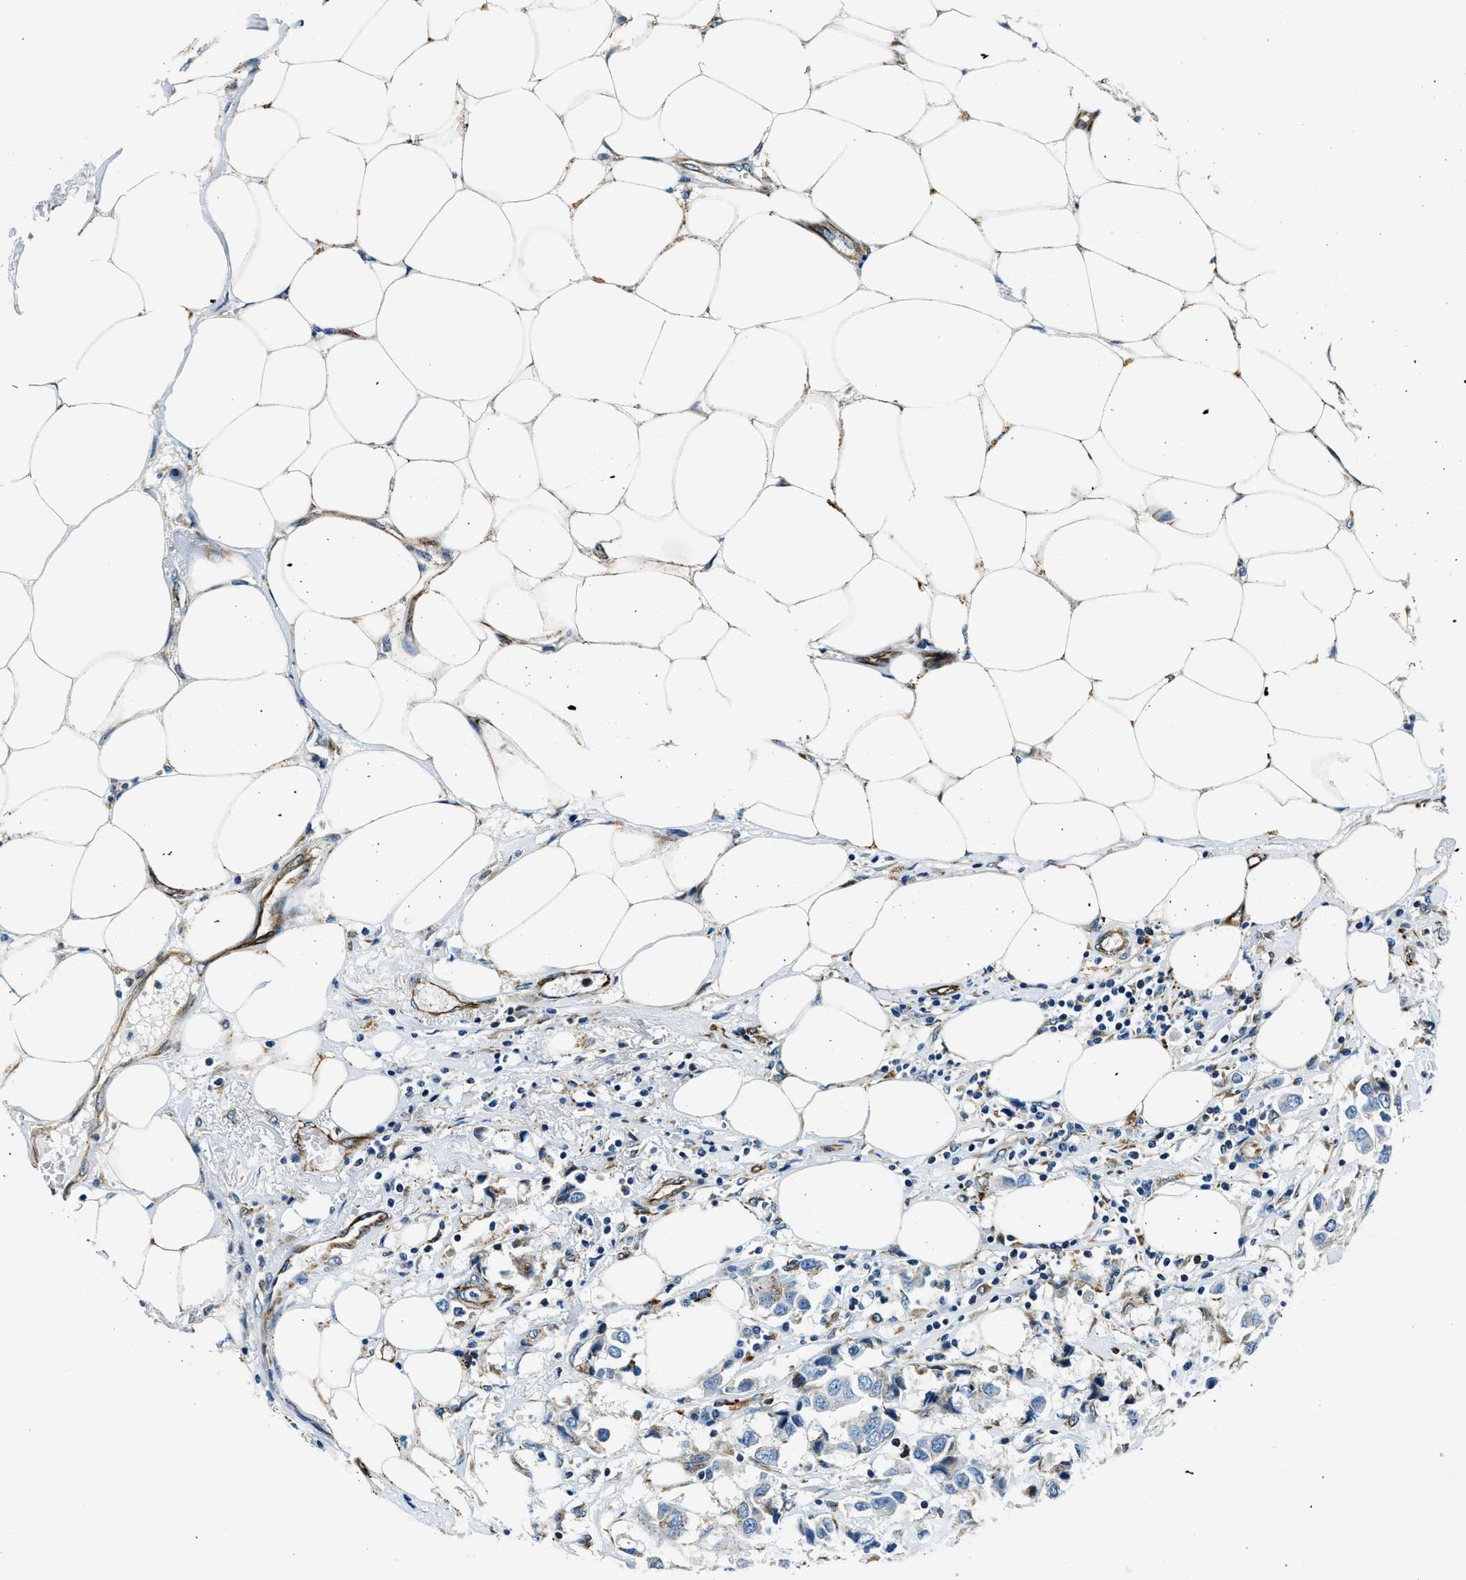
{"staining": {"intensity": "negative", "quantity": "none", "location": "none"}, "tissue": "breast cancer", "cell_type": "Tumor cells", "image_type": "cancer", "snomed": [{"axis": "morphology", "description": "Duct carcinoma"}, {"axis": "topography", "description": "Breast"}], "caption": "Immunohistochemistry (IHC) micrograph of neoplastic tissue: human intraductal carcinoma (breast) stained with DAB shows no significant protein positivity in tumor cells.", "gene": "GNS", "patient": {"sex": "female", "age": 80}}